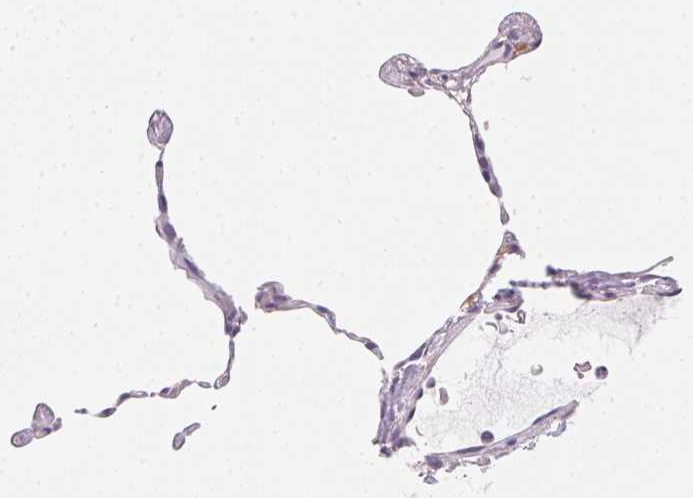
{"staining": {"intensity": "moderate", "quantity": "<25%", "location": "cytoplasmic/membranous"}, "tissue": "lung", "cell_type": "Alveolar cells", "image_type": "normal", "snomed": [{"axis": "morphology", "description": "Normal tissue, NOS"}, {"axis": "topography", "description": "Lung"}], "caption": "Immunohistochemistry (DAB (3,3'-diaminobenzidine)) staining of benign lung displays moderate cytoplasmic/membranous protein expression in about <25% of alveolar cells. (DAB (3,3'-diaminobenzidine) = brown stain, brightfield microscopy at high magnification).", "gene": "MORC1", "patient": {"sex": "female", "age": 57}}